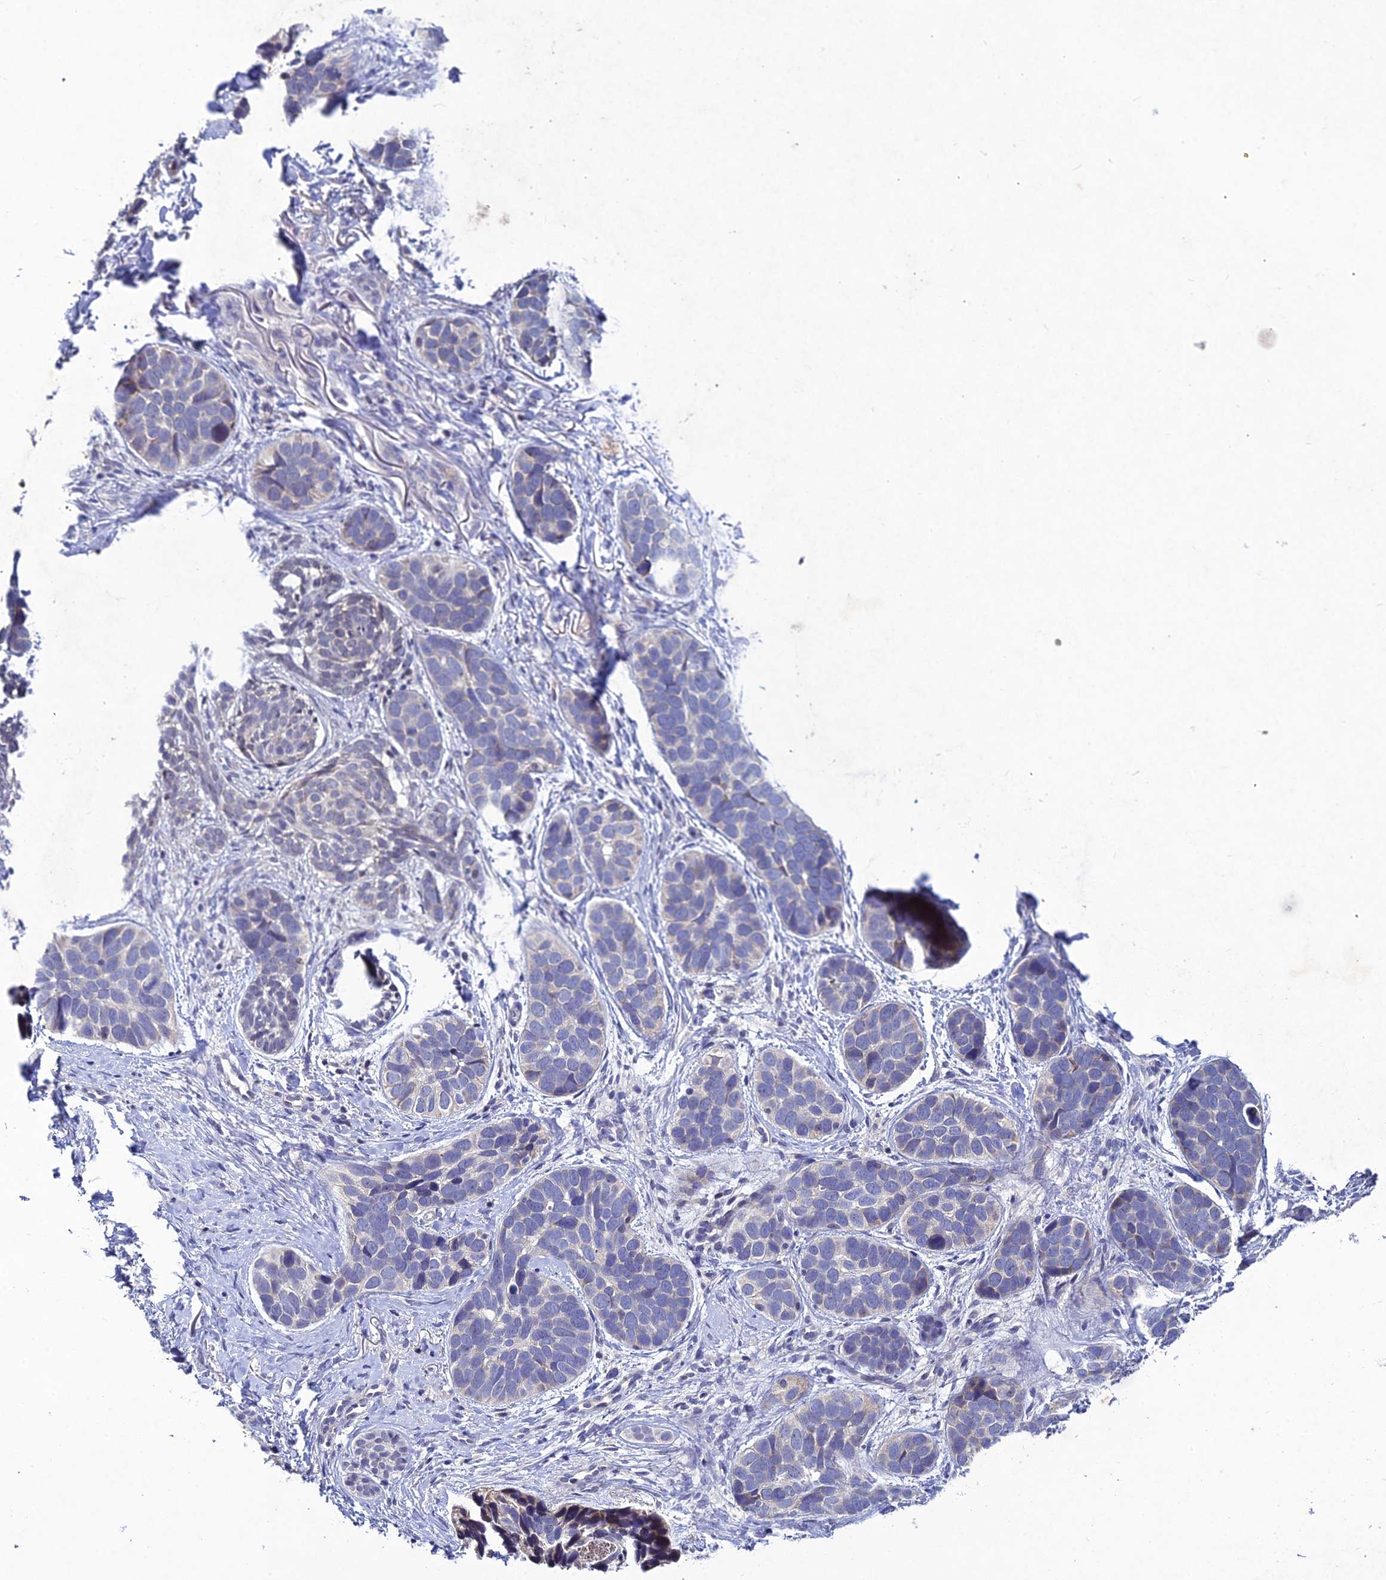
{"staining": {"intensity": "negative", "quantity": "none", "location": "none"}, "tissue": "skin cancer", "cell_type": "Tumor cells", "image_type": "cancer", "snomed": [{"axis": "morphology", "description": "Basal cell carcinoma"}, {"axis": "topography", "description": "Skin"}], "caption": "This is an IHC histopathology image of human skin cancer. There is no staining in tumor cells.", "gene": "CHST5", "patient": {"sex": "male", "age": 71}}